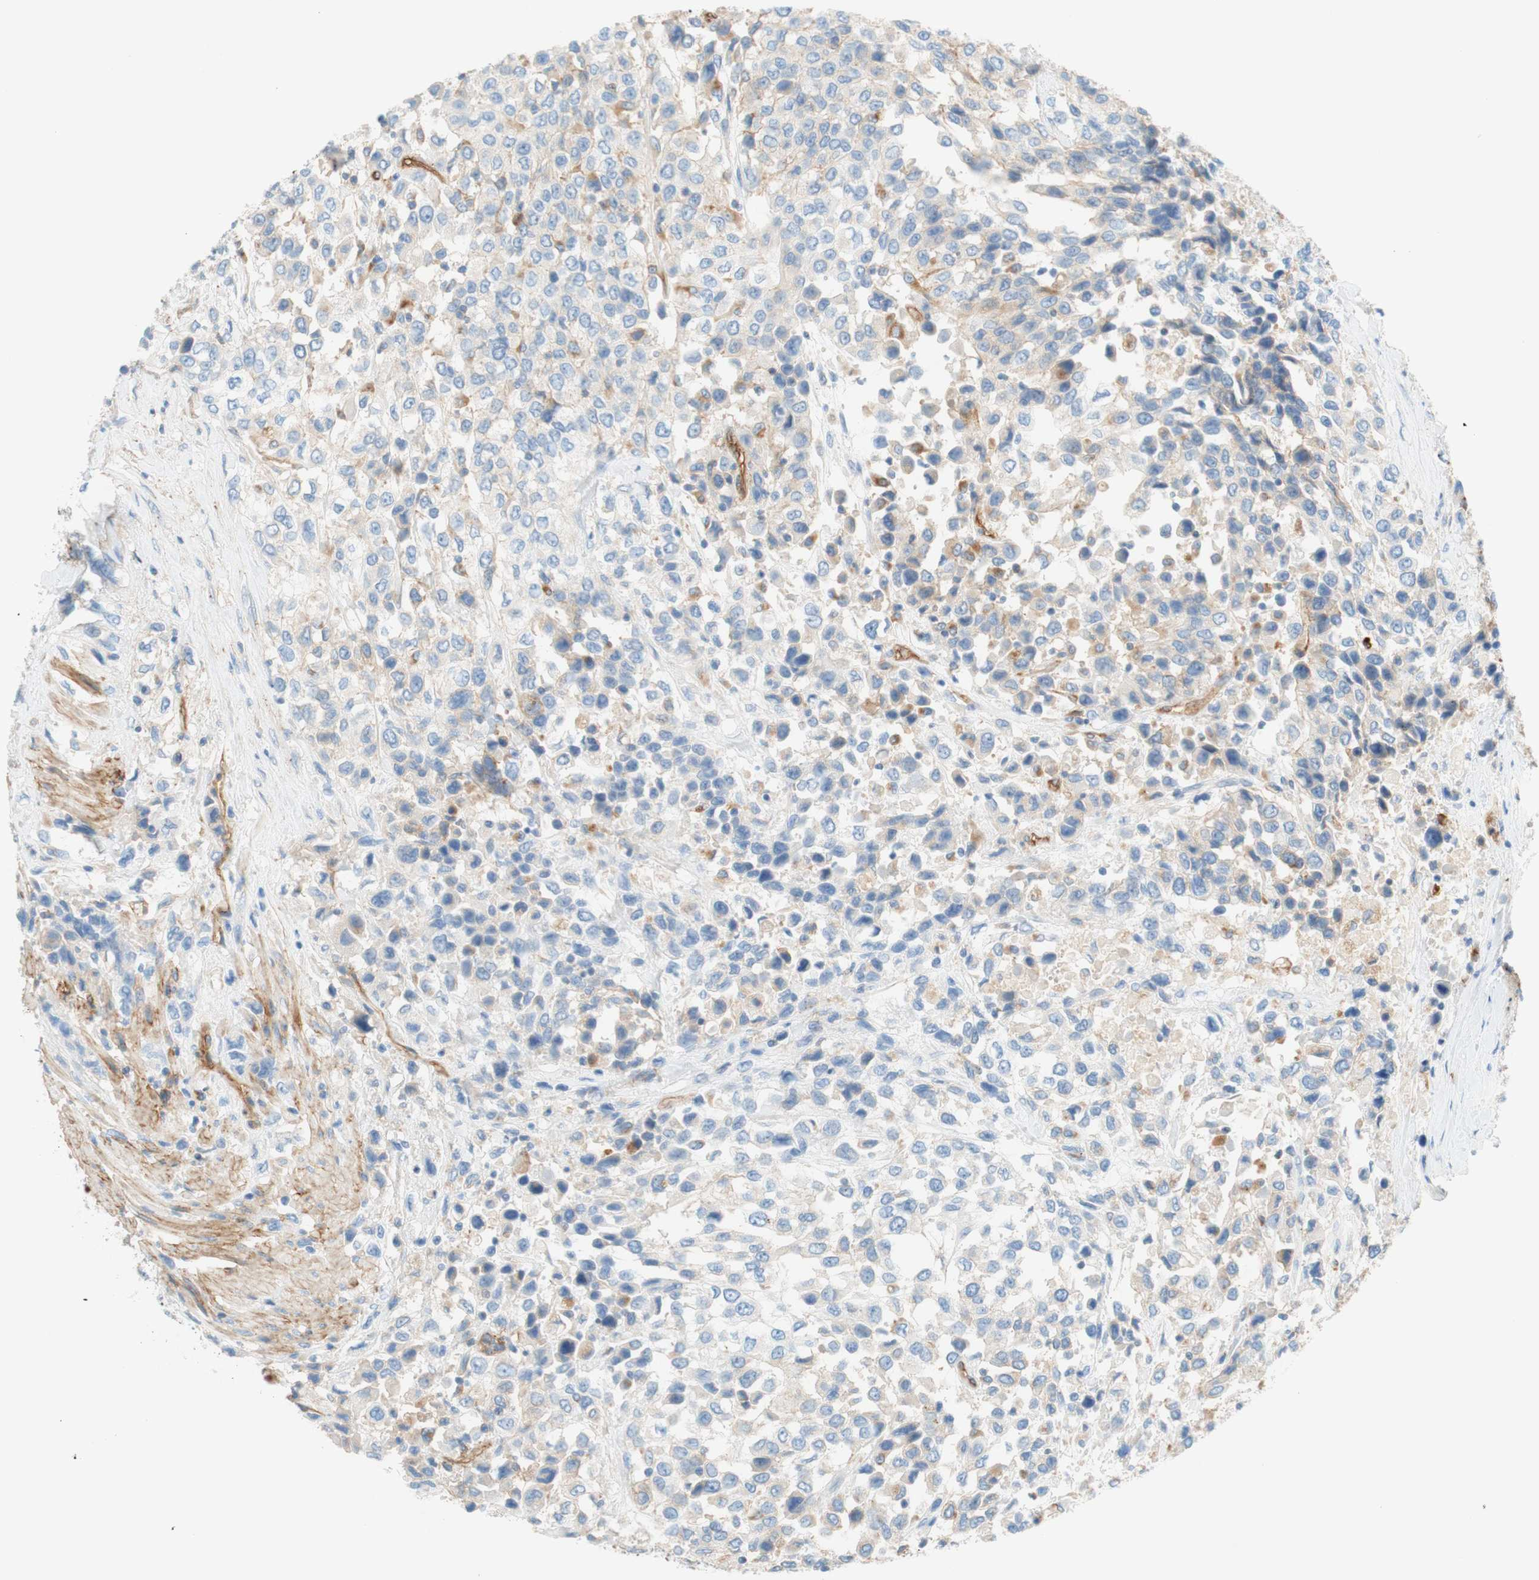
{"staining": {"intensity": "weak", "quantity": "<25%", "location": "cytoplasmic/membranous"}, "tissue": "urothelial cancer", "cell_type": "Tumor cells", "image_type": "cancer", "snomed": [{"axis": "morphology", "description": "Urothelial carcinoma, High grade"}, {"axis": "topography", "description": "Urinary bladder"}], "caption": "High-grade urothelial carcinoma was stained to show a protein in brown. There is no significant staining in tumor cells. (DAB IHC visualized using brightfield microscopy, high magnification).", "gene": "STOM", "patient": {"sex": "female", "age": 80}}